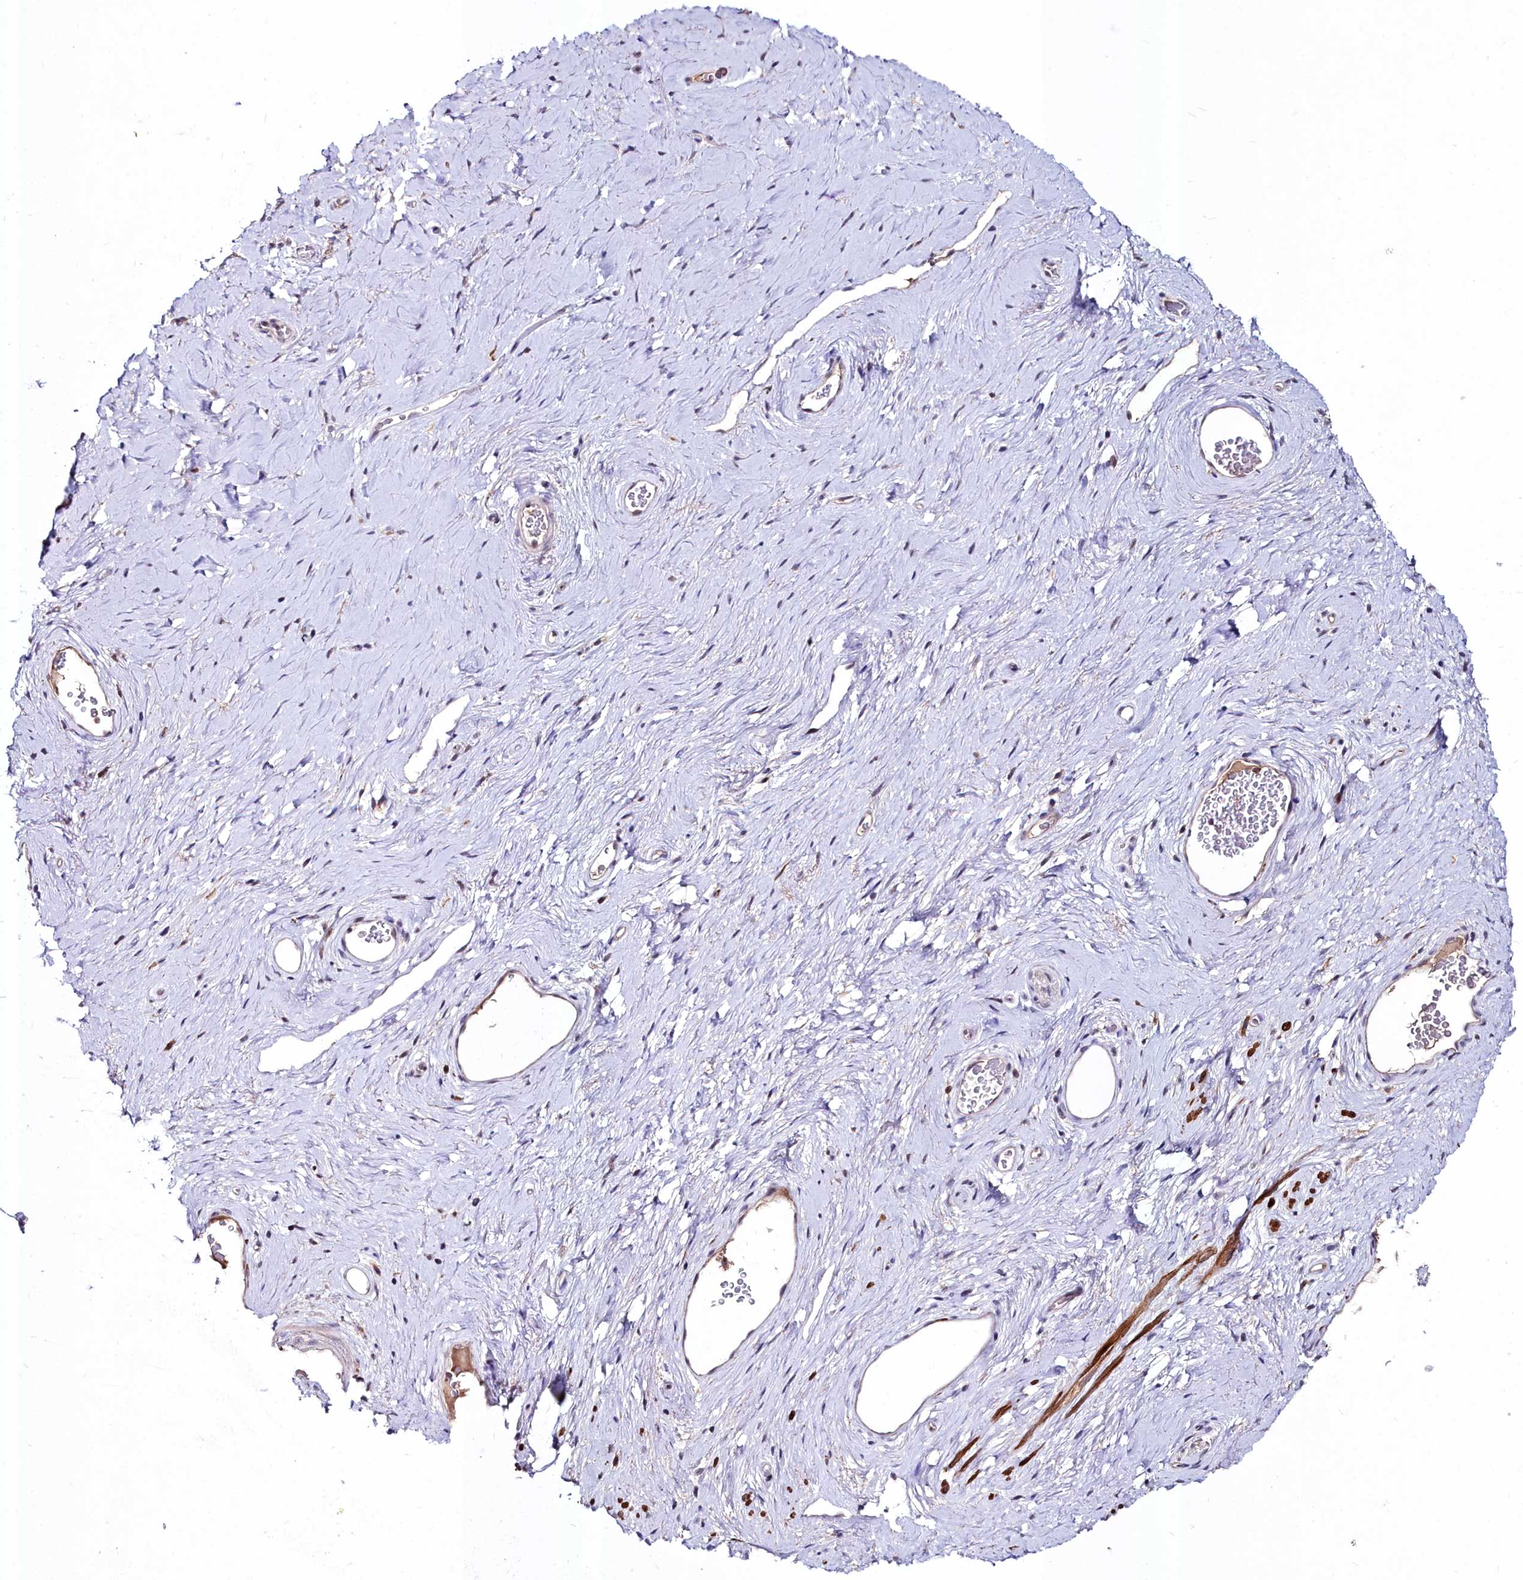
{"staining": {"intensity": "negative", "quantity": "none", "location": "none"}, "tissue": "adipose tissue", "cell_type": "Adipocytes", "image_type": "normal", "snomed": [{"axis": "morphology", "description": "Normal tissue, NOS"}, {"axis": "morphology", "description": "Adenocarcinoma, NOS"}, {"axis": "topography", "description": "Rectum"}, {"axis": "topography", "description": "Vagina"}, {"axis": "topography", "description": "Peripheral nerve tissue"}], "caption": "Adipose tissue was stained to show a protein in brown. There is no significant staining in adipocytes. (DAB (3,3'-diaminobenzidine) IHC, high magnification).", "gene": "AMBRA1", "patient": {"sex": "female", "age": 71}}